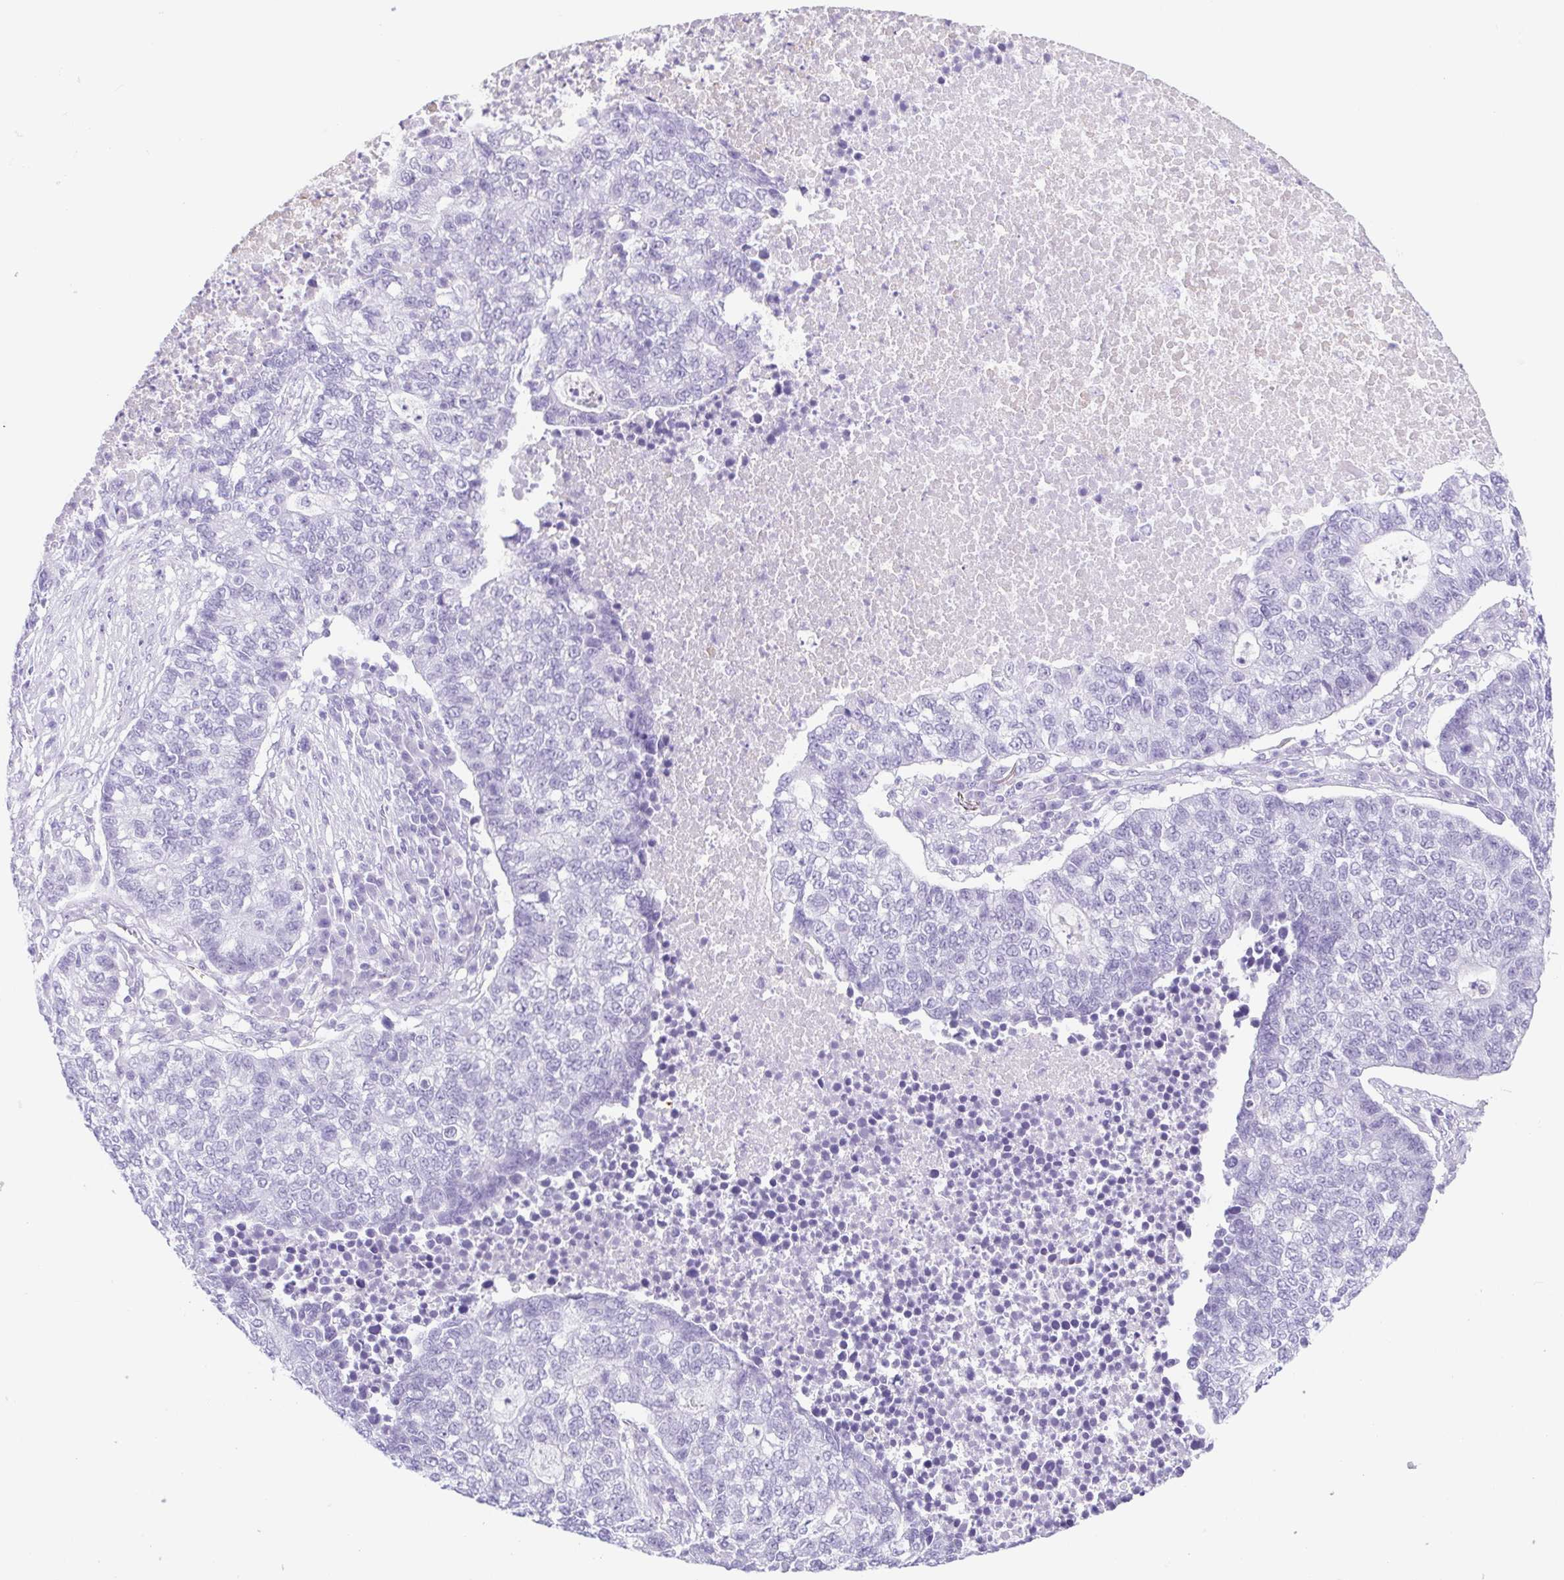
{"staining": {"intensity": "negative", "quantity": "none", "location": "none"}, "tissue": "lung cancer", "cell_type": "Tumor cells", "image_type": "cancer", "snomed": [{"axis": "morphology", "description": "Adenocarcinoma, NOS"}, {"axis": "topography", "description": "Lung"}], "caption": "There is no significant staining in tumor cells of lung cancer.", "gene": "CYP21A2", "patient": {"sex": "male", "age": 57}}